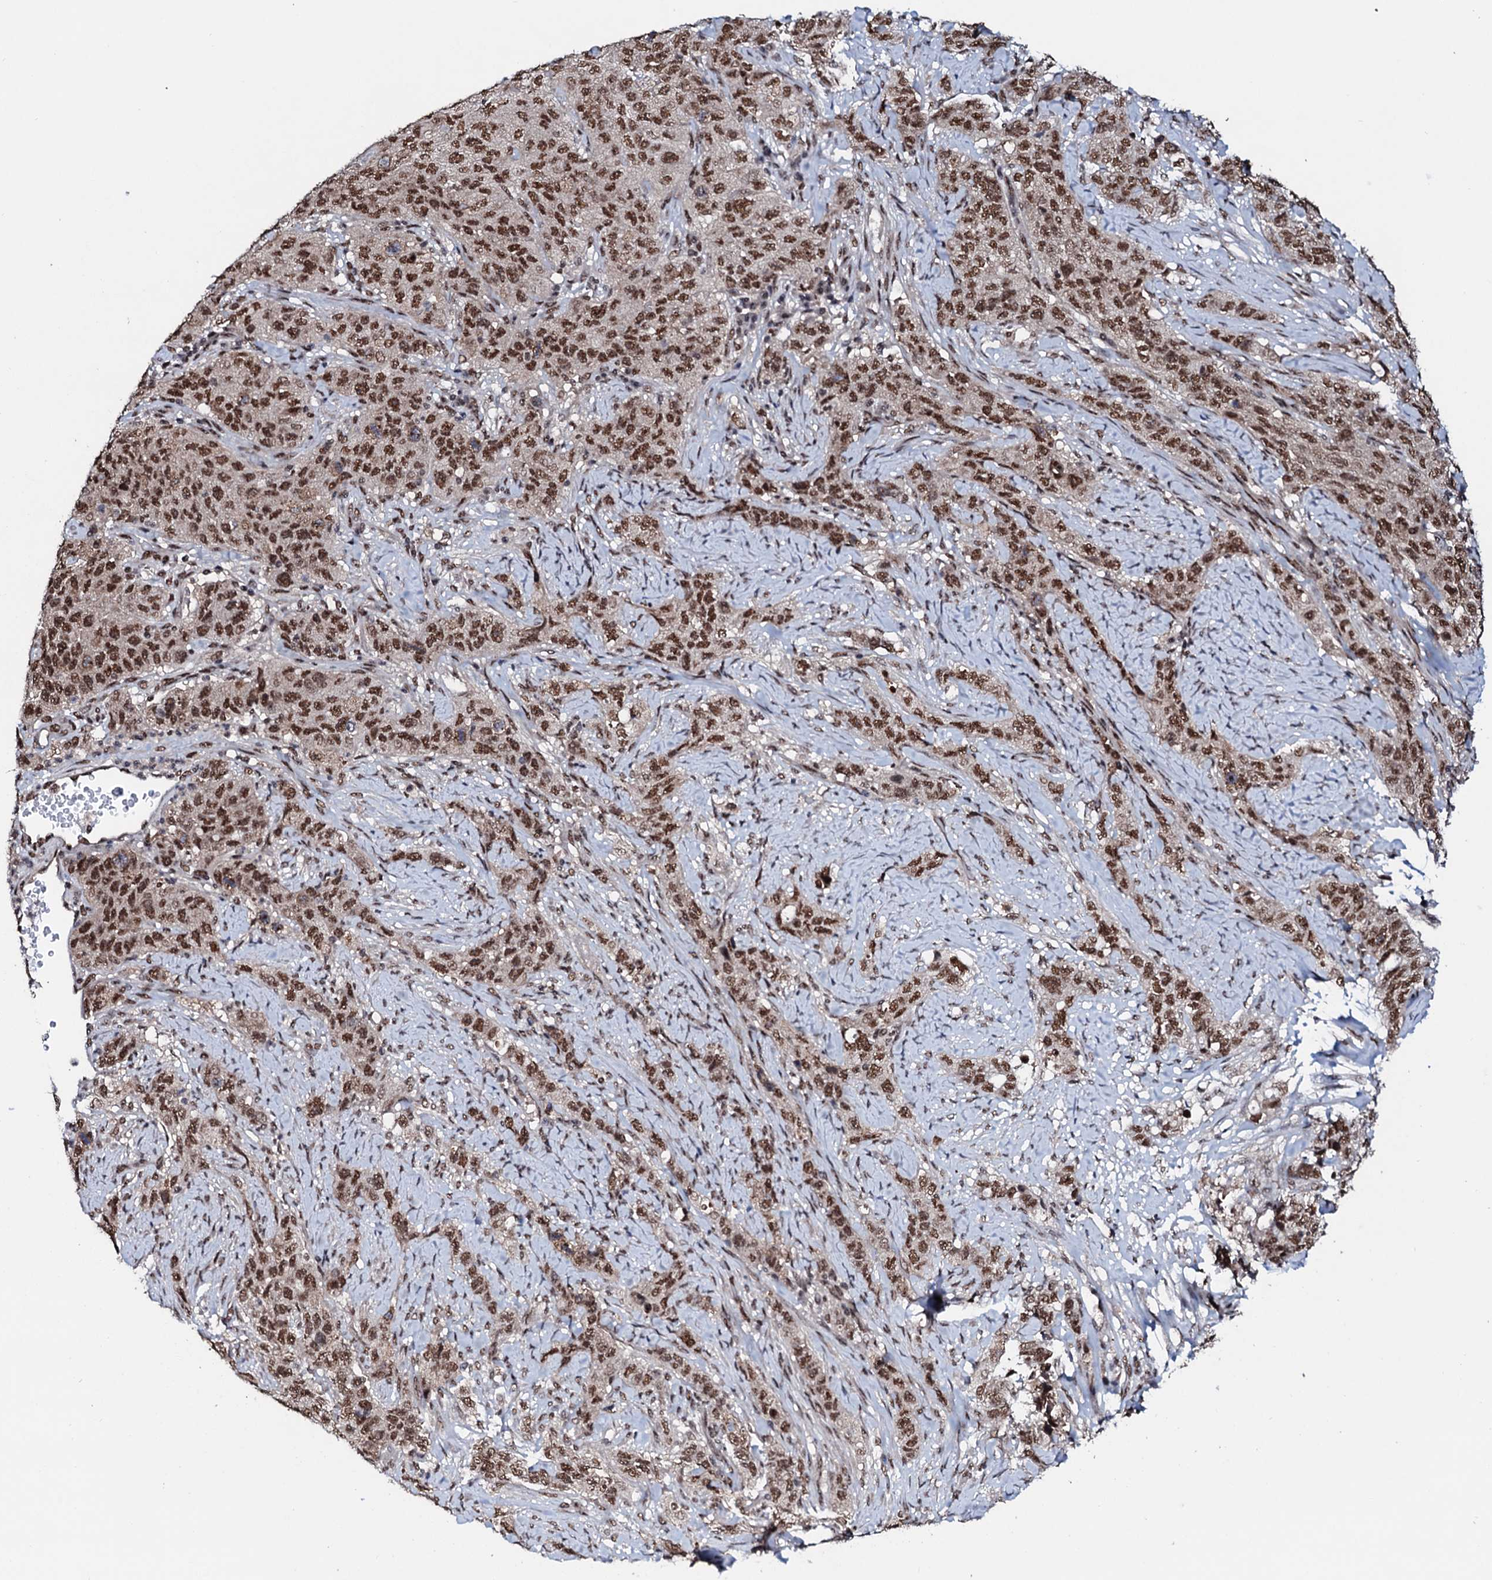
{"staining": {"intensity": "moderate", "quantity": ">75%", "location": "nuclear"}, "tissue": "stomach cancer", "cell_type": "Tumor cells", "image_type": "cancer", "snomed": [{"axis": "morphology", "description": "Adenocarcinoma, NOS"}, {"axis": "topography", "description": "Stomach"}], "caption": "Immunohistochemical staining of human adenocarcinoma (stomach) exhibits medium levels of moderate nuclear protein staining in approximately >75% of tumor cells. (DAB IHC, brown staining for protein, blue staining for nuclei).", "gene": "PRPF18", "patient": {"sex": "male", "age": 48}}